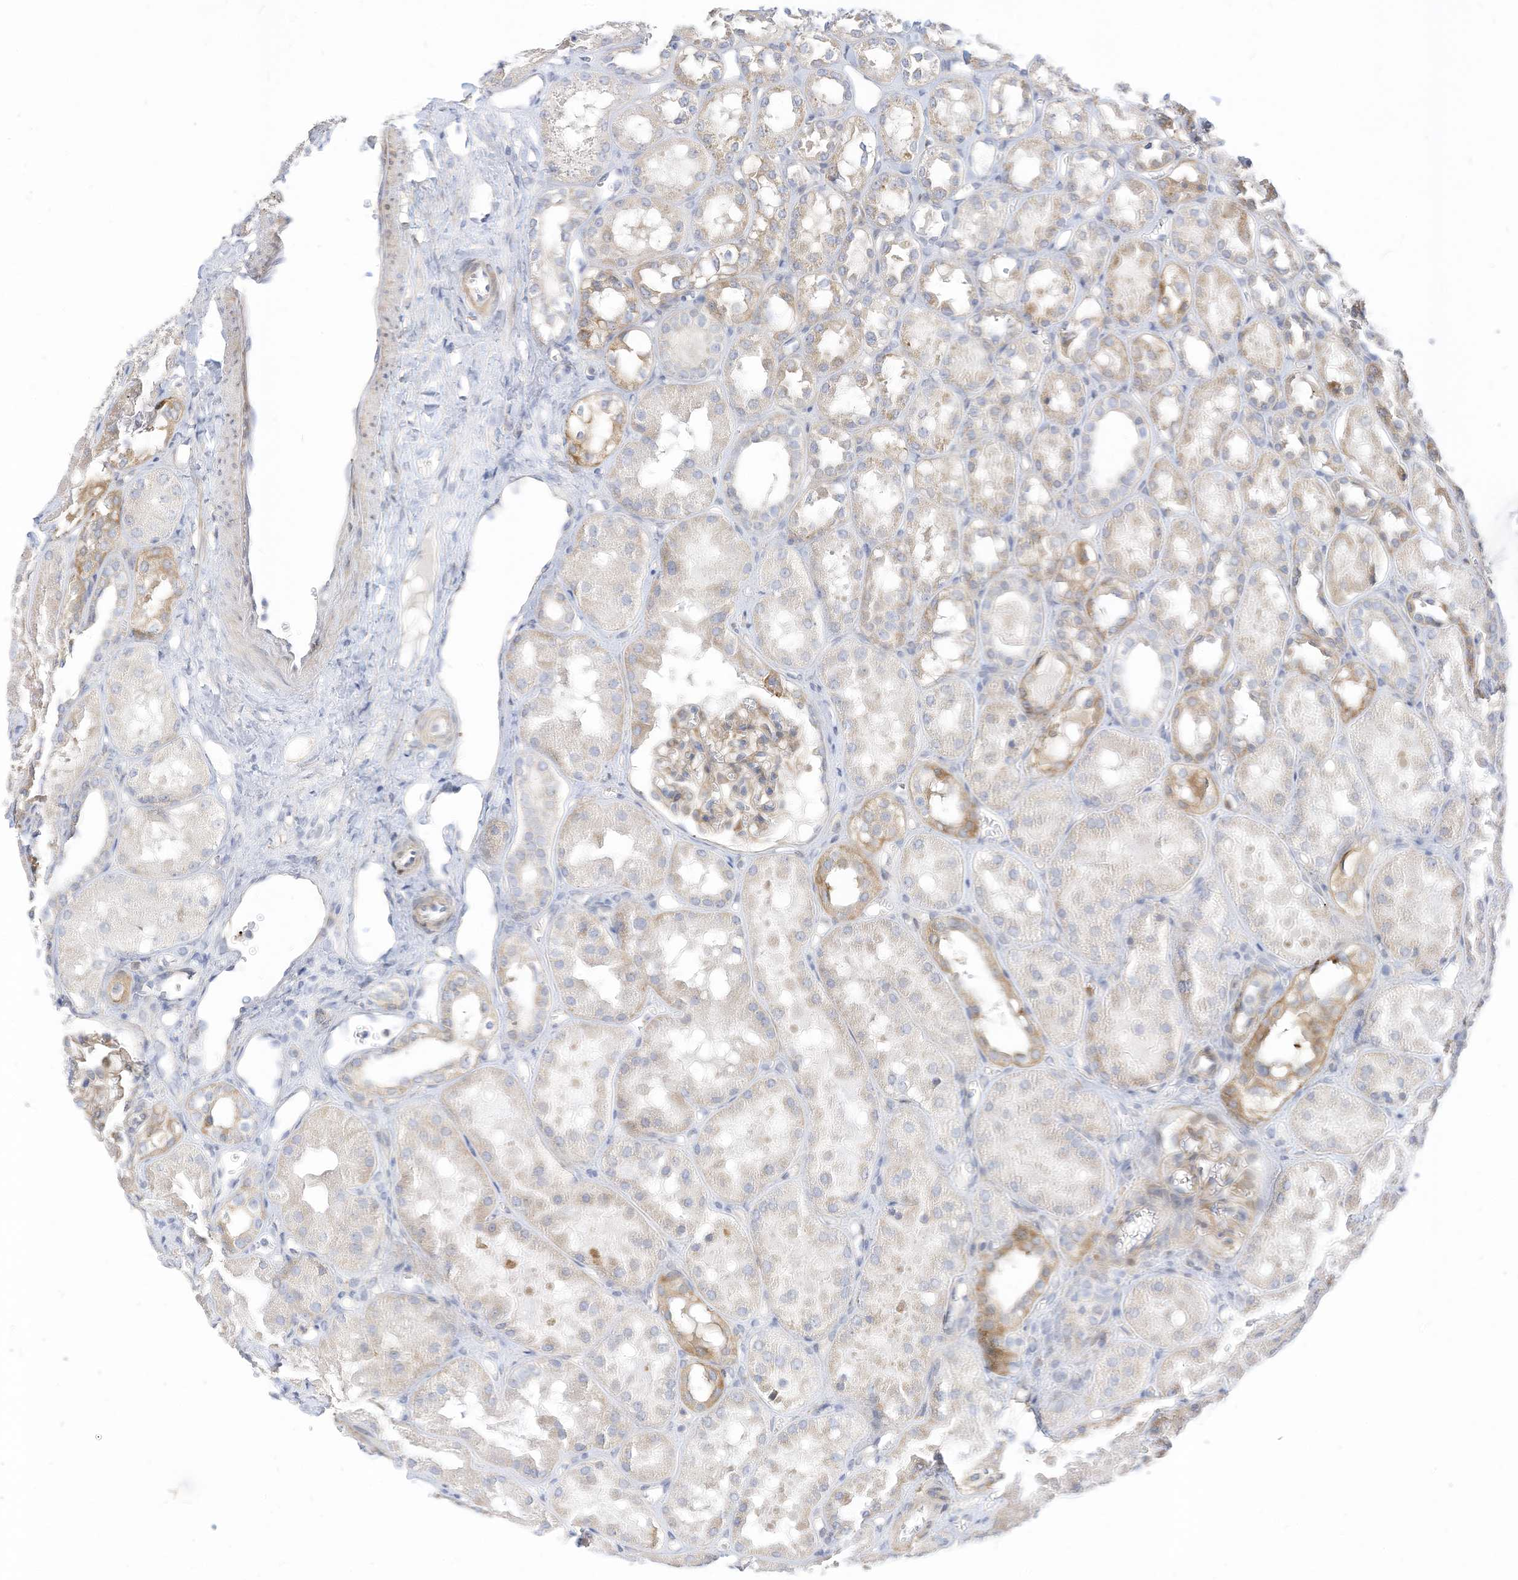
{"staining": {"intensity": "weak", "quantity": "<25%", "location": "cytoplasmic/membranous"}, "tissue": "kidney", "cell_type": "Cells in glomeruli", "image_type": "normal", "snomed": [{"axis": "morphology", "description": "Normal tissue, NOS"}, {"axis": "topography", "description": "Kidney"}], "caption": "Cells in glomeruli show no significant staining in benign kidney.", "gene": "ATP13A1", "patient": {"sex": "male", "age": 16}}